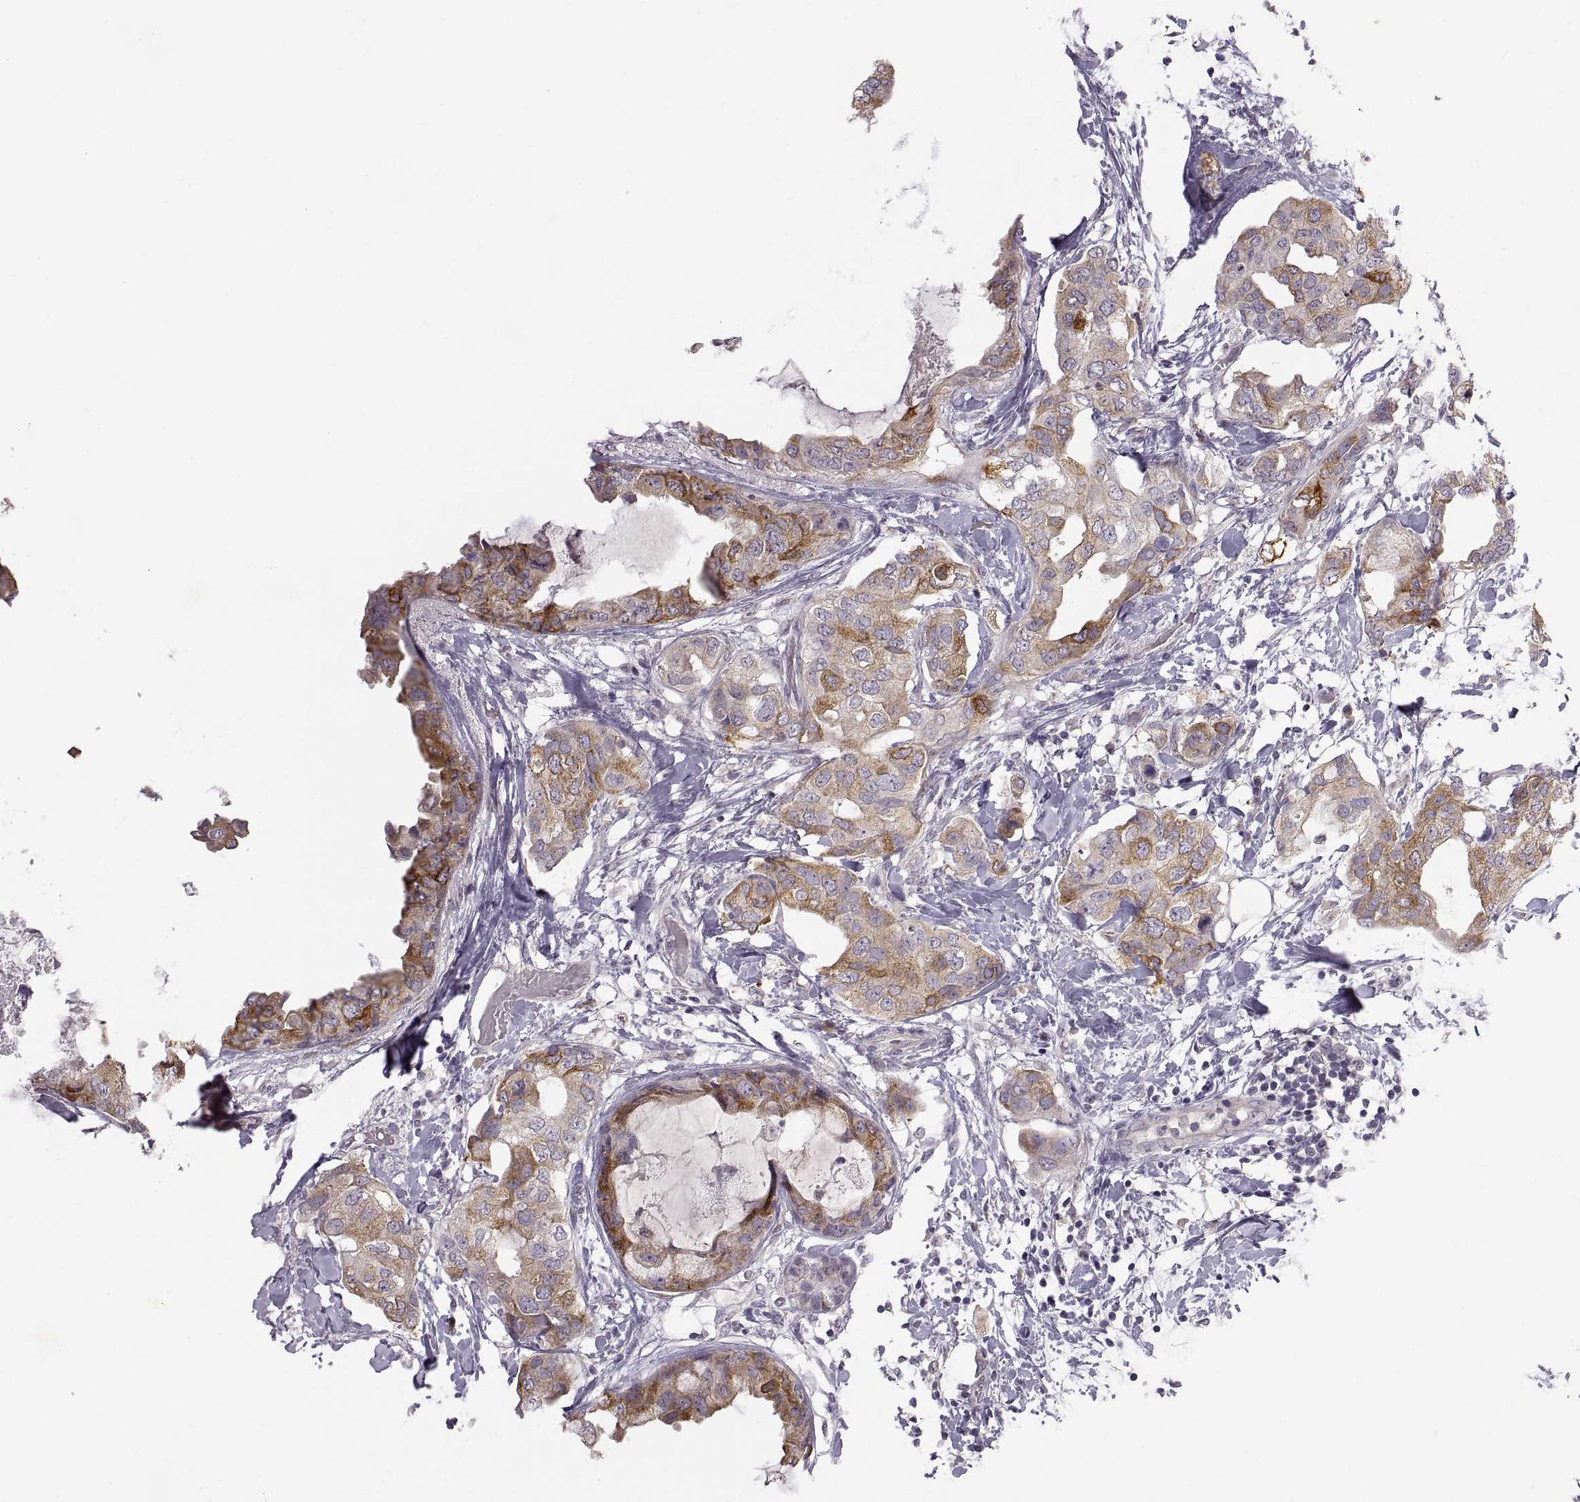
{"staining": {"intensity": "strong", "quantity": "<25%", "location": "cytoplasmic/membranous"}, "tissue": "breast cancer", "cell_type": "Tumor cells", "image_type": "cancer", "snomed": [{"axis": "morphology", "description": "Normal tissue, NOS"}, {"axis": "morphology", "description": "Duct carcinoma"}, {"axis": "topography", "description": "Breast"}], "caption": "A micrograph of breast cancer stained for a protein demonstrates strong cytoplasmic/membranous brown staining in tumor cells. (Stains: DAB (3,3'-diaminobenzidine) in brown, nuclei in blue, Microscopy: brightfield microscopy at high magnification).", "gene": "HMGCR", "patient": {"sex": "female", "age": 40}}